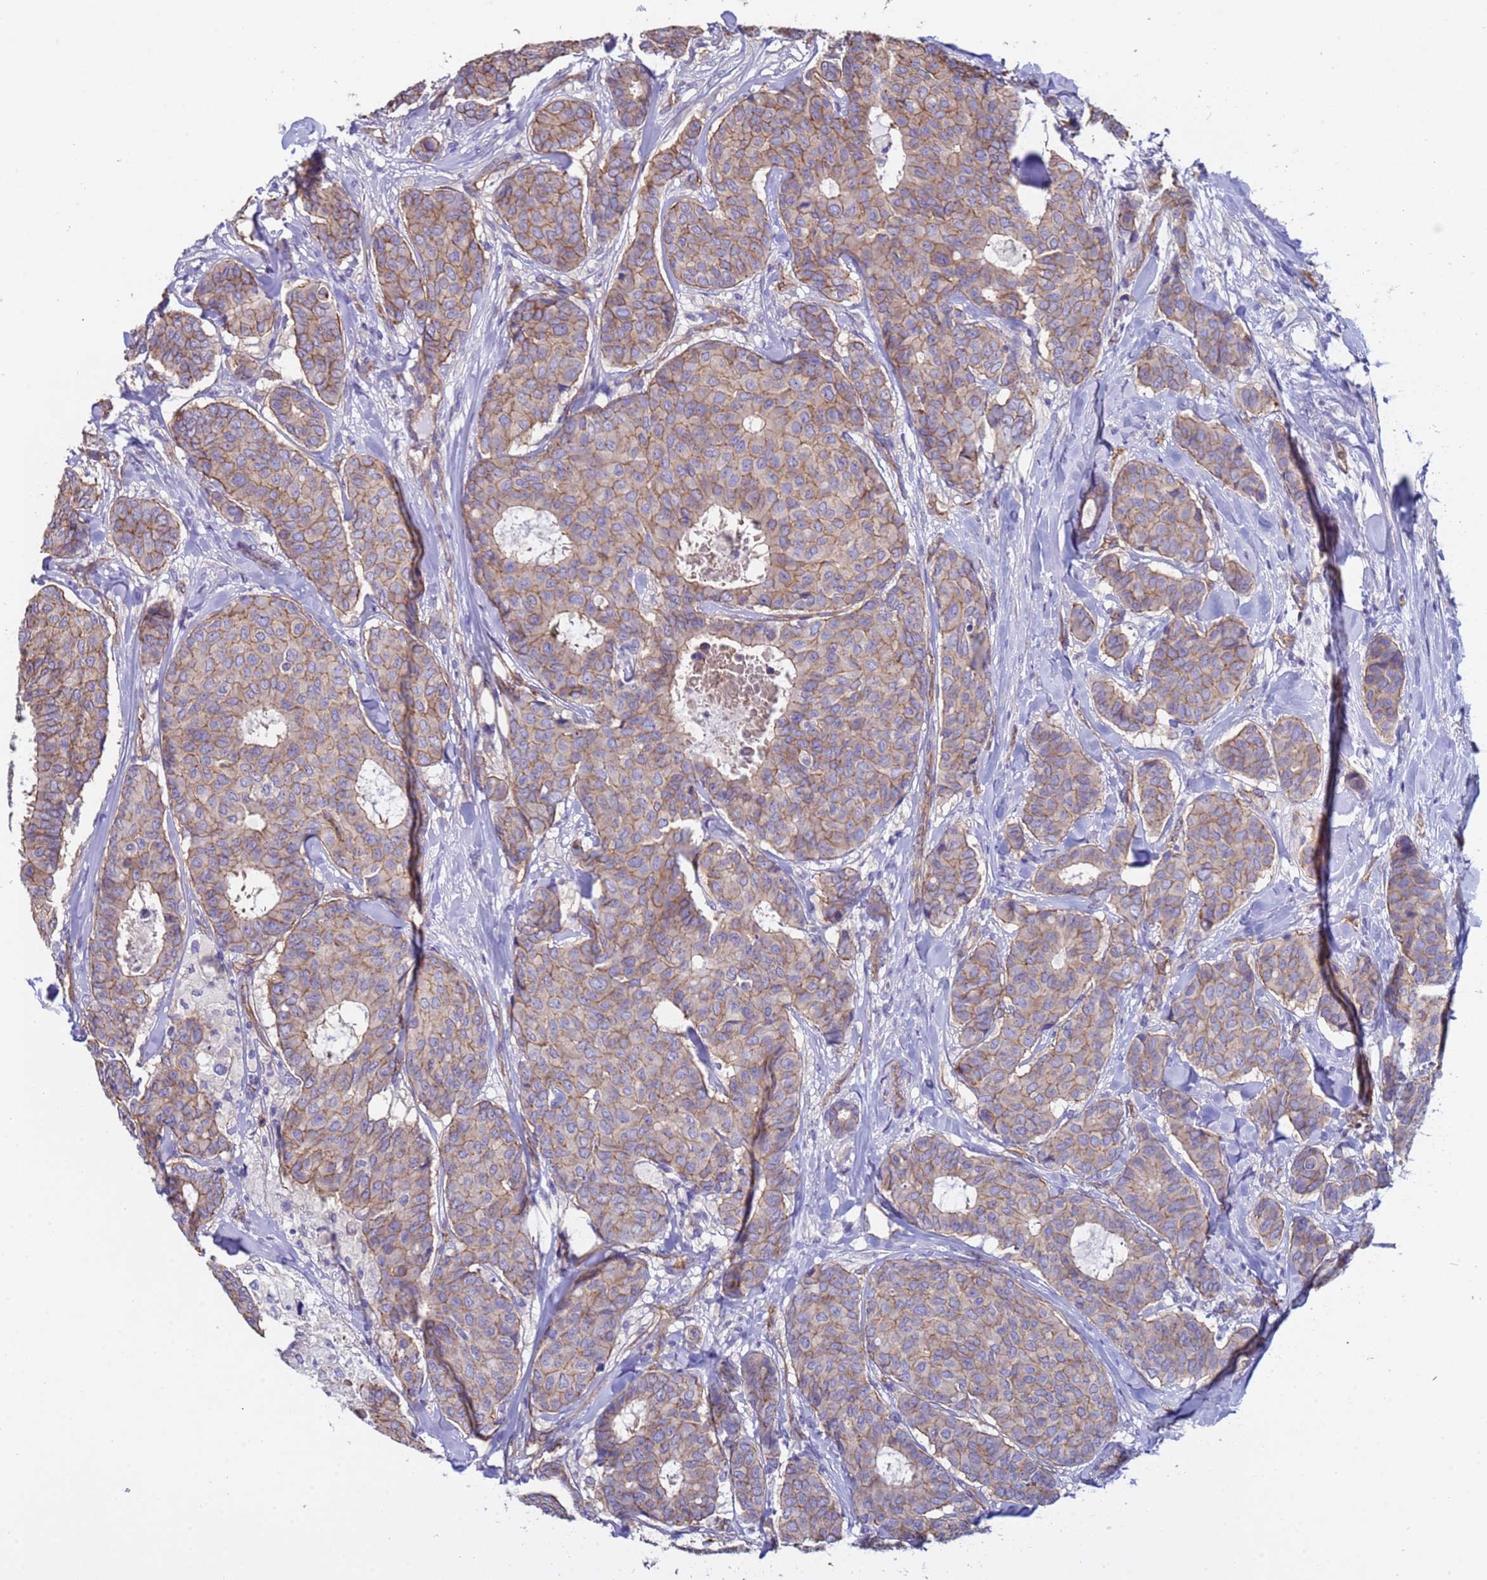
{"staining": {"intensity": "moderate", "quantity": ">75%", "location": "cytoplasmic/membranous"}, "tissue": "breast cancer", "cell_type": "Tumor cells", "image_type": "cancer", "snomed": [{"axis": "morphology", "description": "Duct carcinoma"}, {"axis": "topography", "description": "Breast"}], "caption": "A photomicrograph showing moderate cytoplasmic/membranous staining in approximately >75% of tumor cells in breast cancer (intraductal carcinoma), as visualized by brown immunohistochemical staining.", "gene": "ZNF248", "patient": {"sex": "female", "age": 75}}